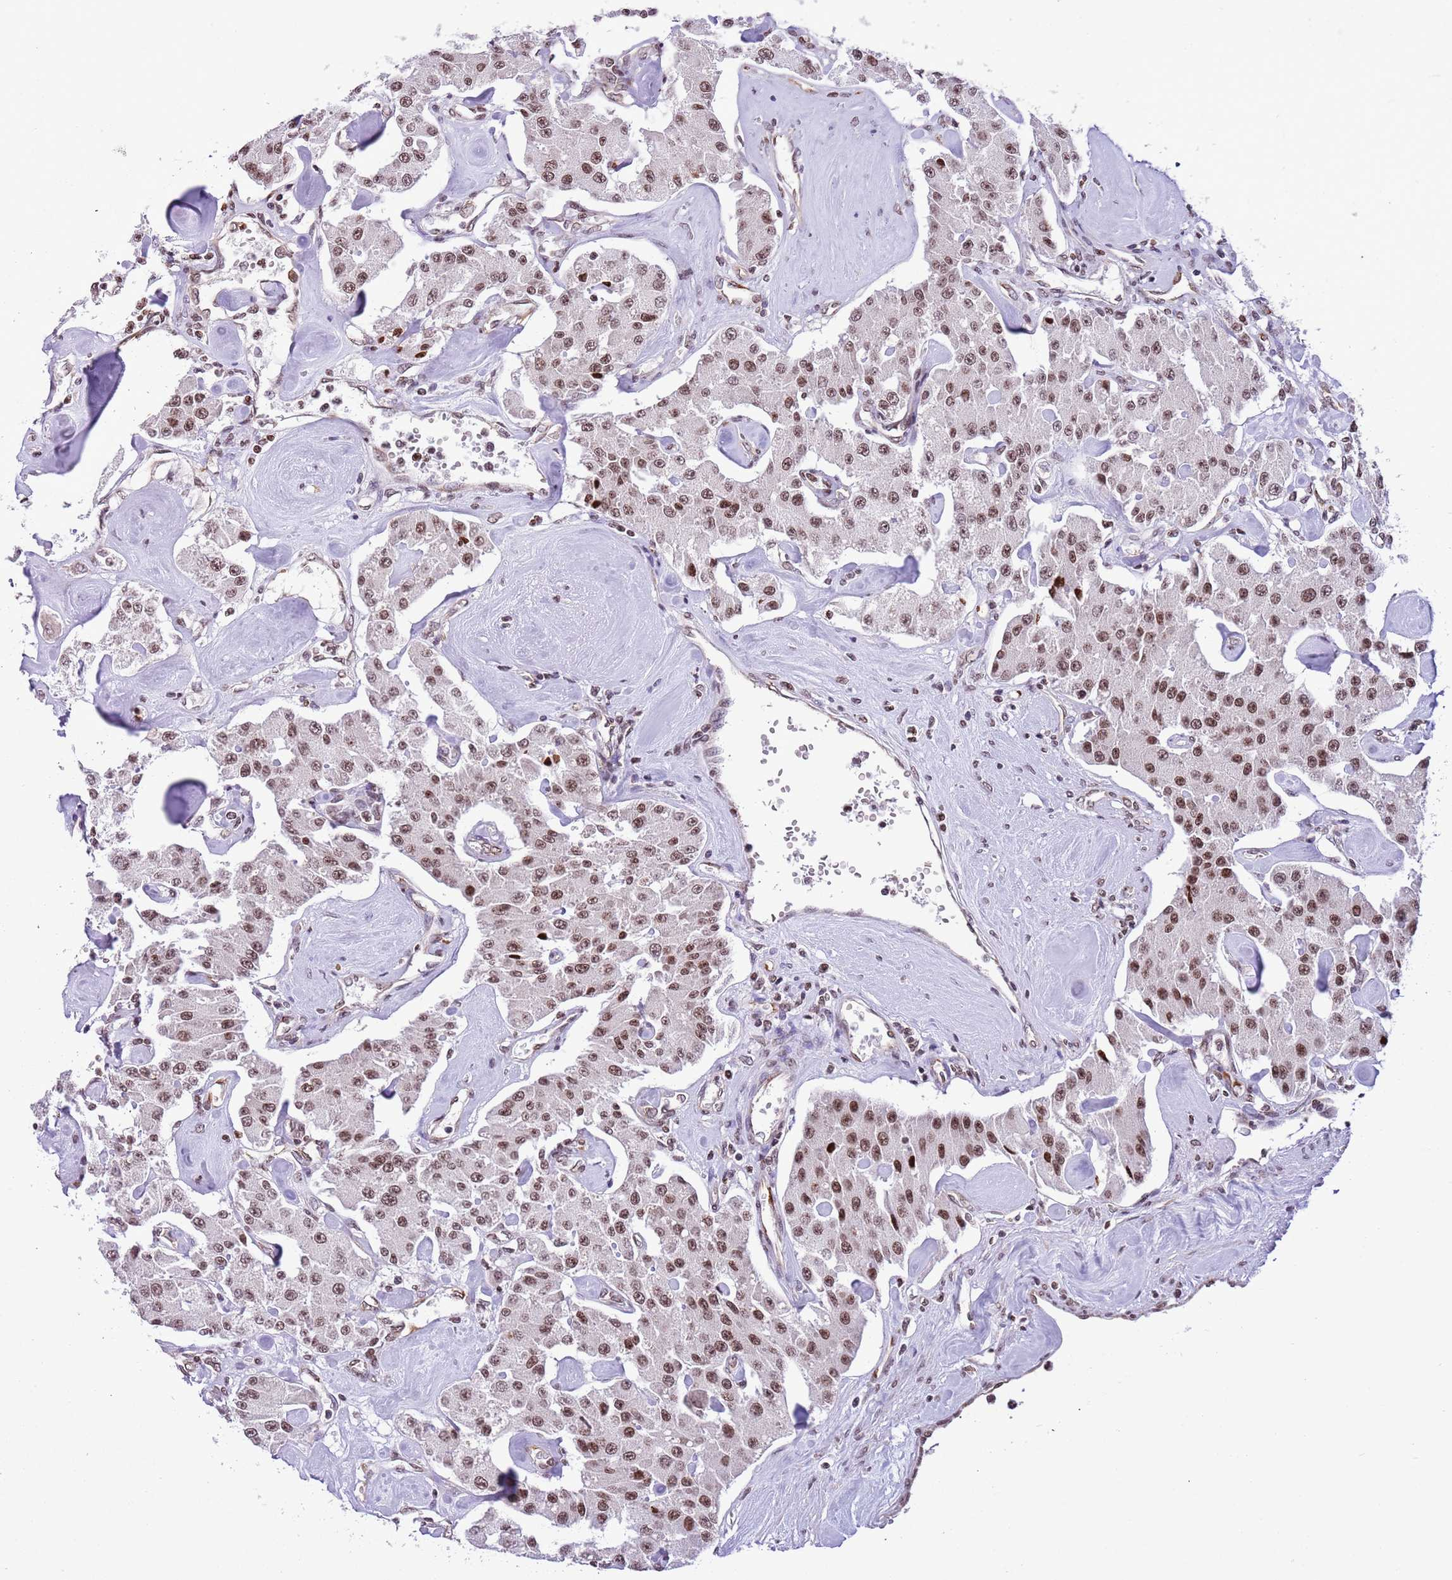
{"staining": {"intensity": "moderate", "quantity": ">75%", "location": "nuclear"}, "tissue": "carcinoid", "cell_type": "Tumor cells", "image_type": "cancer", "snomed": [{"axis": "morphology", "description": "Carcinoid, malignant, NOS"}, {"axis": "topography", "description": "Pancreas"}], "caption": "High-magnification brightfield microscopy of carcinoid (malignant) stained with DAB (brown) and counterstained with hematoxylin (blue). tumor cells exhibit moderate nuclear expression is appreciated in about>75% of cells. Nuclei are stained in blue.", "gene": "NRIP1", "patient": {"sex": "male", "age": 41}}